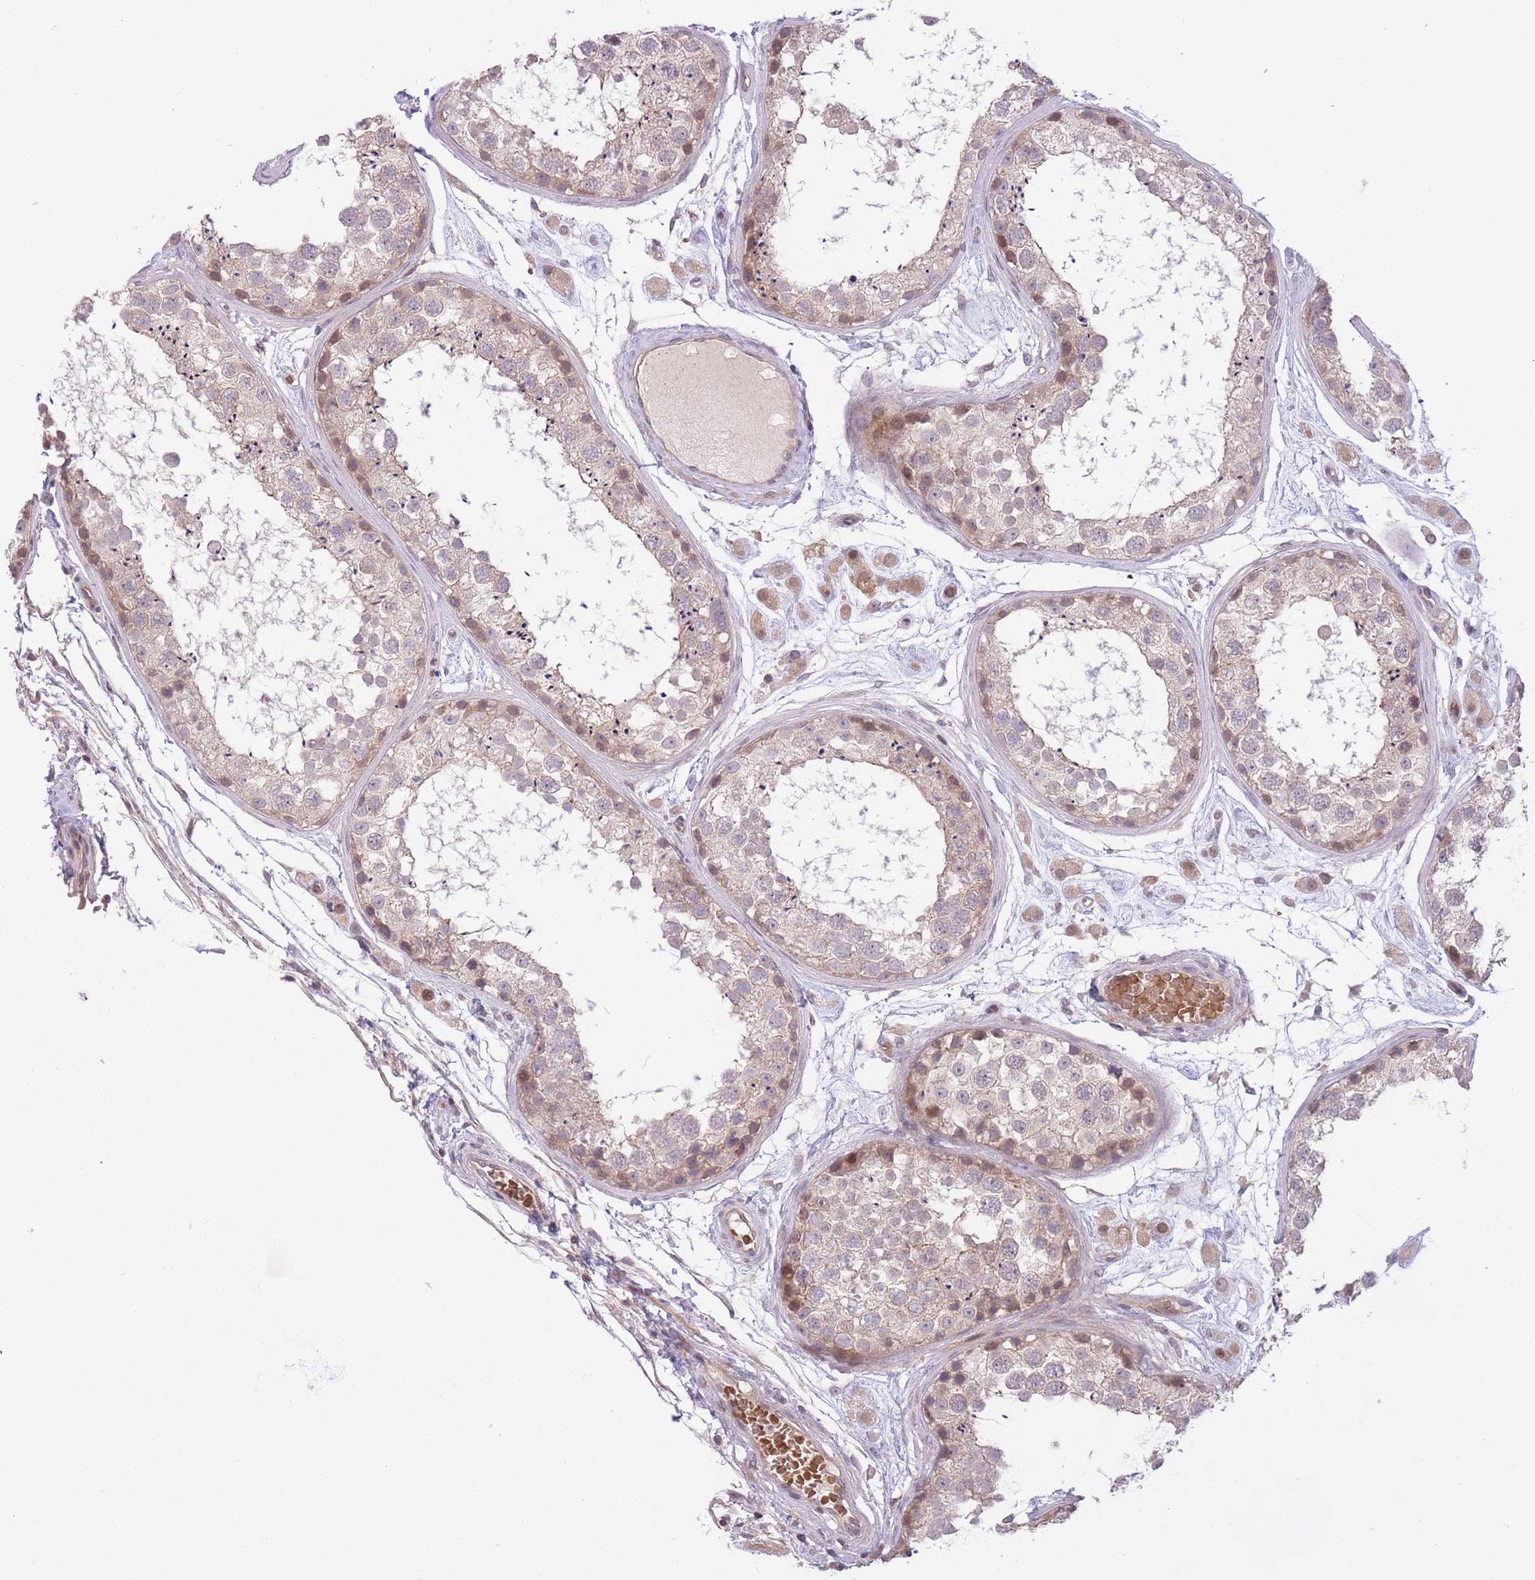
{"staining": {"intensity": "weak", "quantity": "25%-75%", "location": "cytoplasmic/membranous,nuclear"}, "tissue": "testis", "cell_type": "Cells in seminiferous ducts", "image_type": "normal", "snomed": [{"axis": "morphology", "description": "Normal tissue, NOS"}, {"axis": "topography", "description": "Testis"}], "caption": "Benign testis displays weak cytoplasmic/membranous,nuclear staining in about 25%-75% of cells in seminiferous ducts.", "gene": "FUT3", "patient": {"sex": "male", "age": 25}}